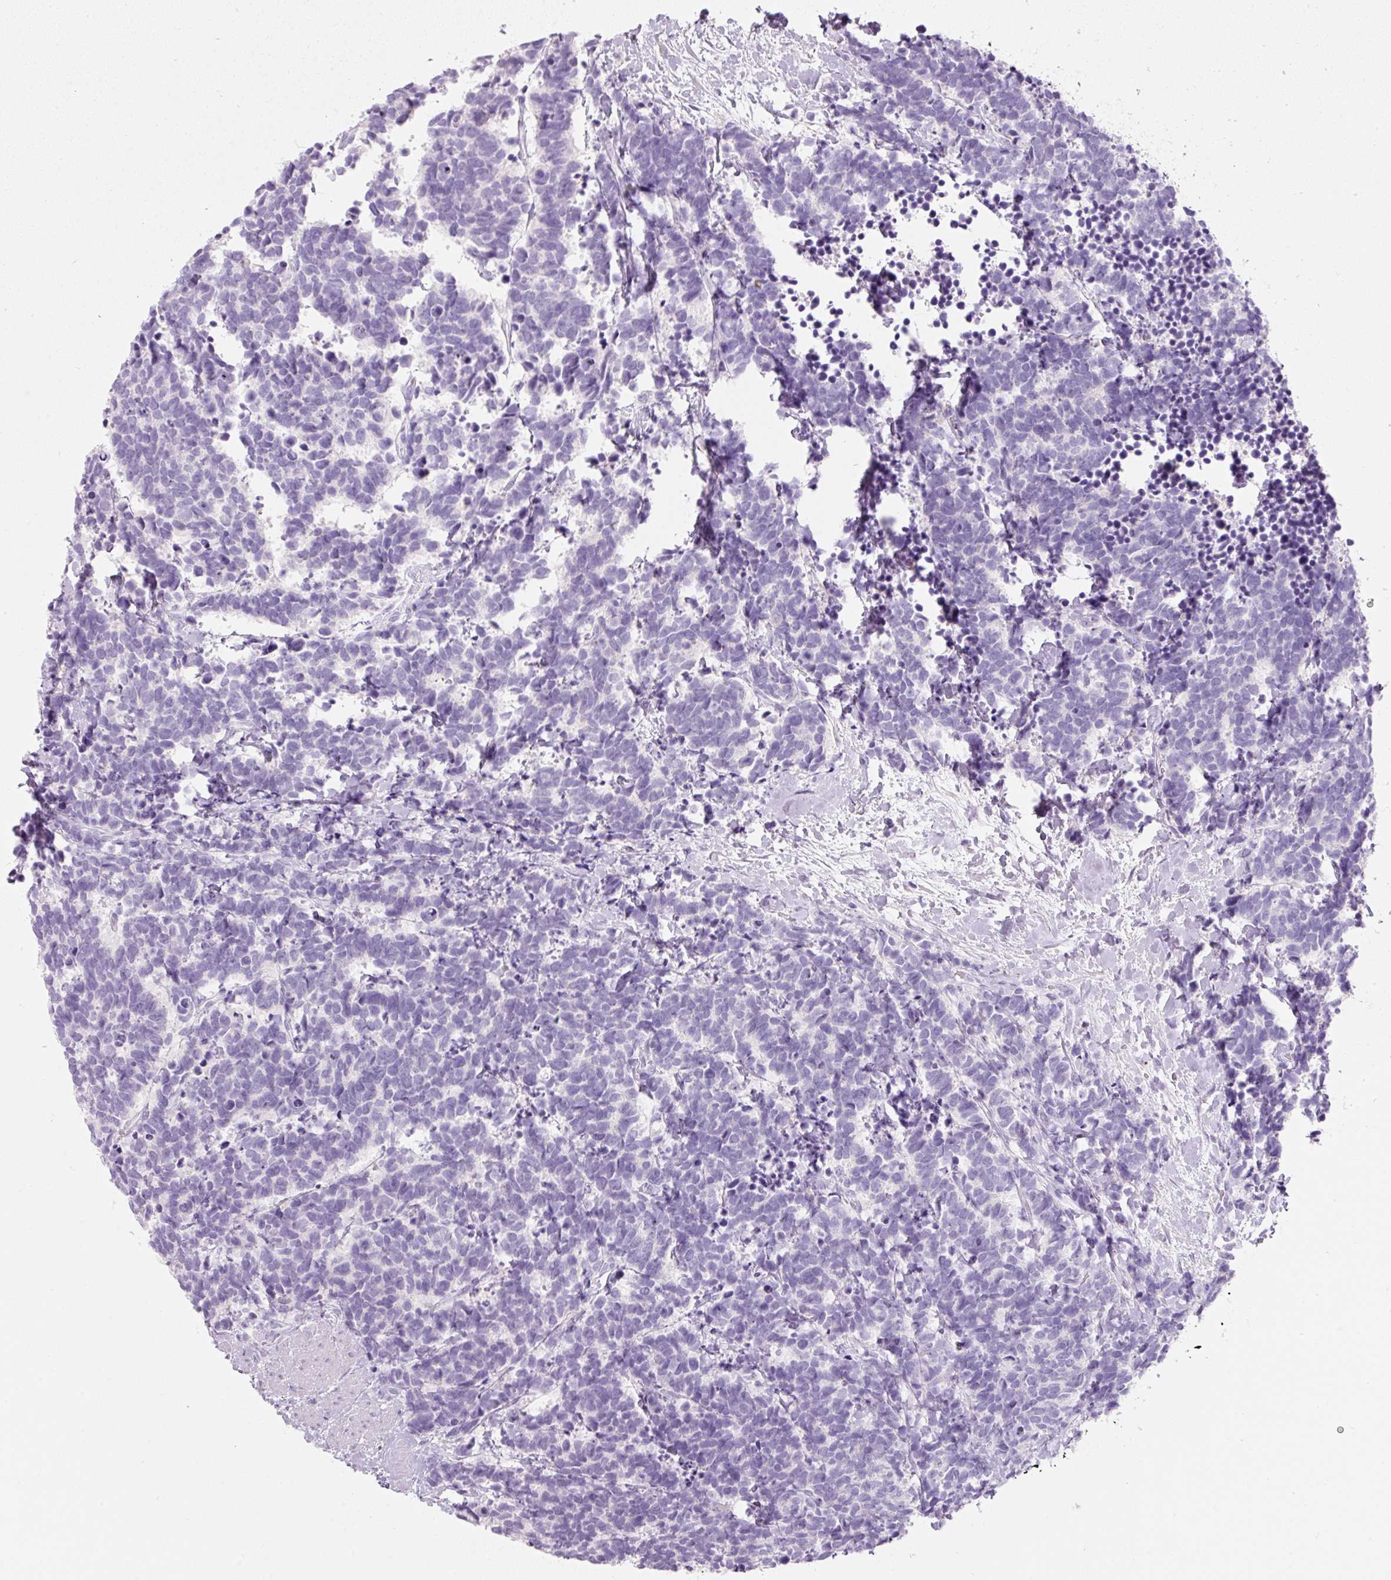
{"staining": {"intensity": "negative", "quantity": "none", "location": "none"}, "tissue": "carcinoid", "cell_type": "Tumor cells", "image_type": "cancer", "snomed": [{"axis": "morphology", "description": "Carcinoma, NOS"}, {"axis": "morphology", "description": "Carcinoid, malignant, NOS"}, {"axis": "topography", "description": "Prostate"}], "caption": "DAB (3,3'-diaminobenzidine) immunohistochemical staining of human malignant carcinoid demonstrates no significant staining in tumor cells.", "gene": "DNM1", "patient": {"sex": "male", "age": 57}}